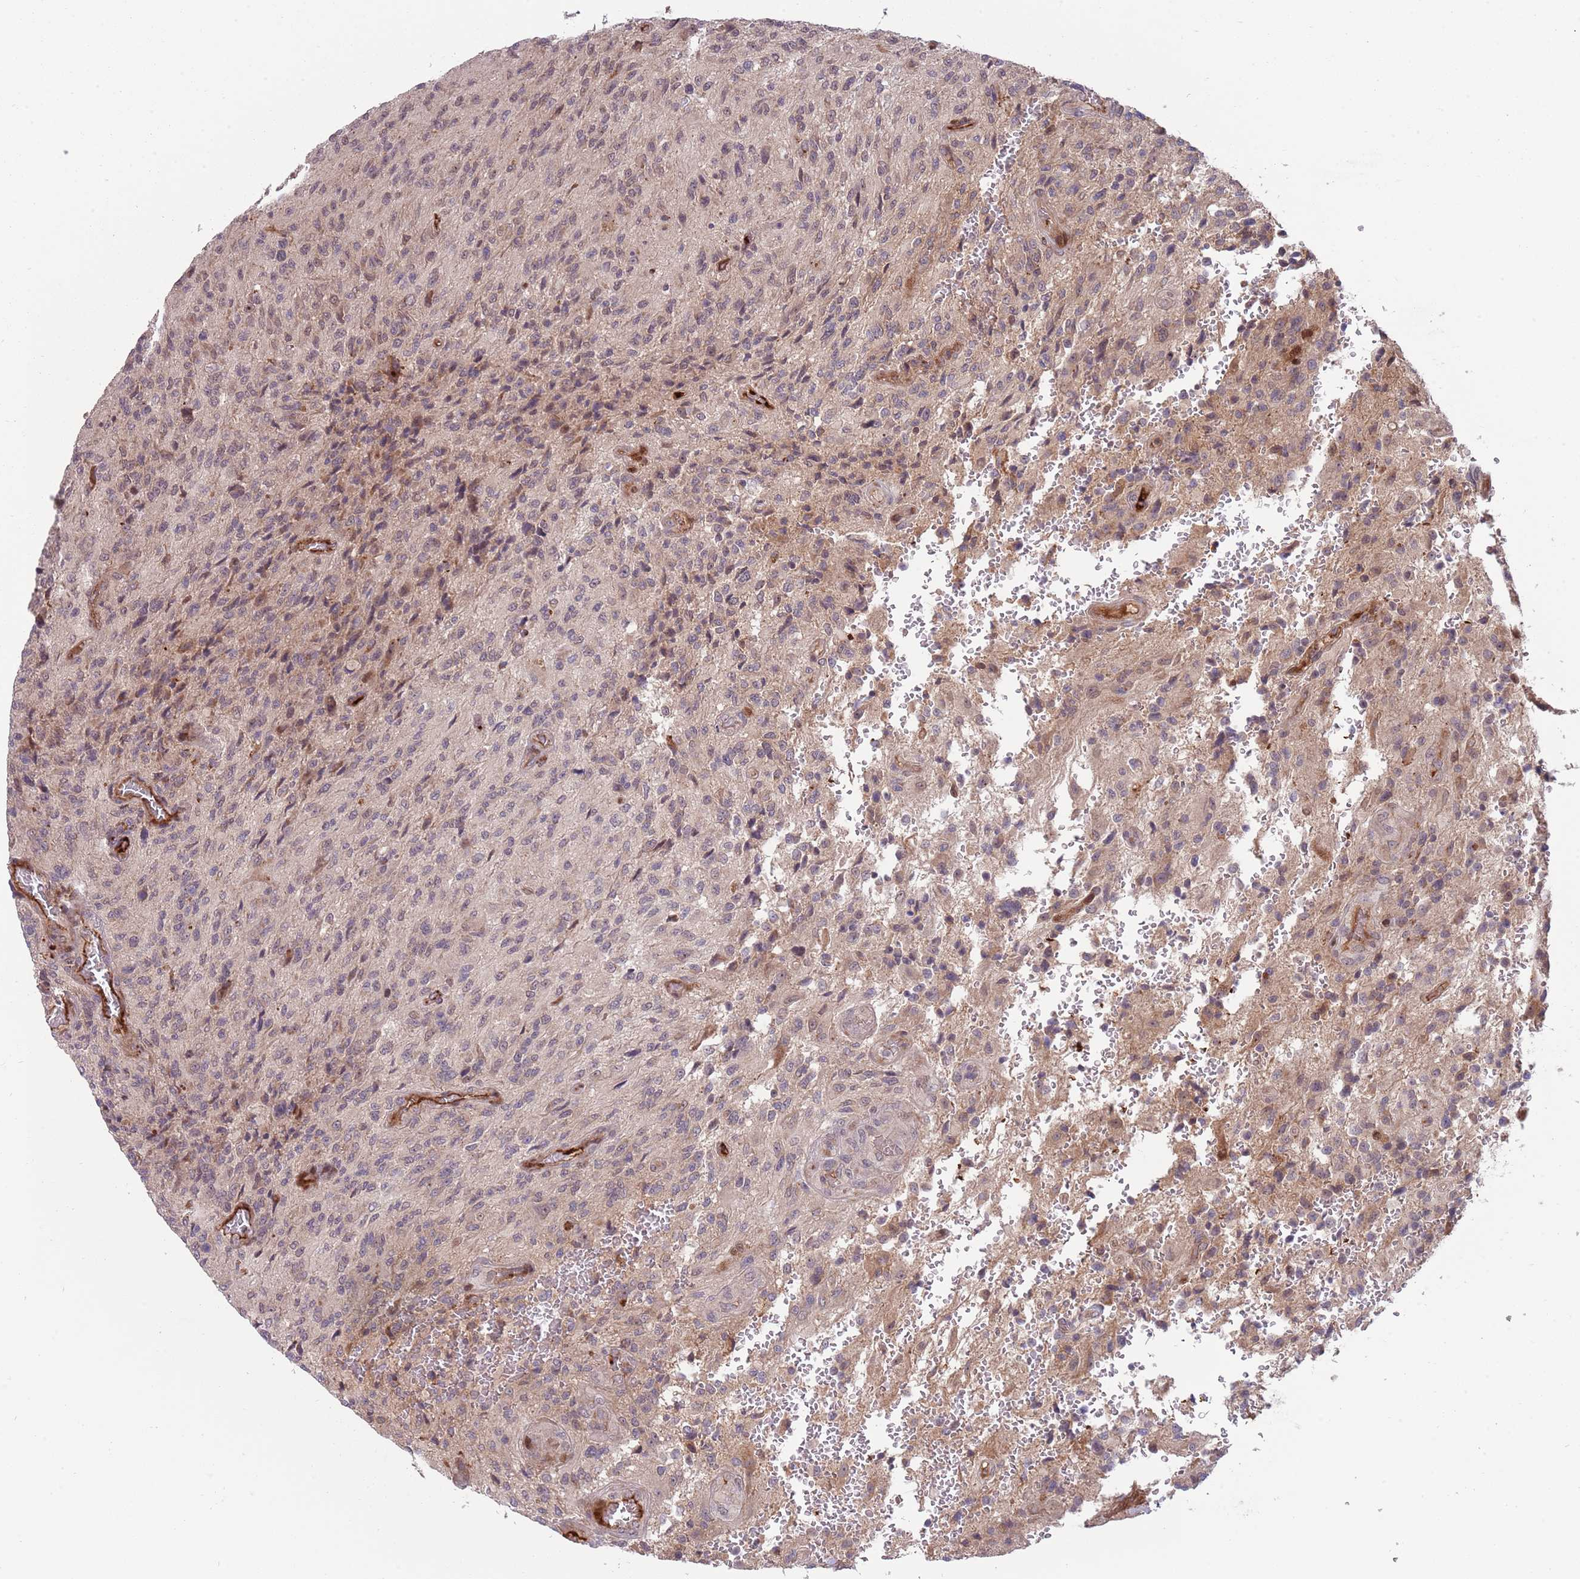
{"staining": {"intensity": "weak", "quantity": "25%-75%", "location": "cytoplasmic/membranous,nuclear"}, "tissue": "glioma", "cell_type": "Tumor cells", "image_type": "cancer", "snomed": [{"axis": "morphology", "description": "Normal tissue, NOS"}, {"axis": "morphology", "description": "Glioma, malignant, High grade"}, {"axis": "topography", "description": "Cerebral cortex"}], "caption": "Immunohistochemical staining of human high-grade glioma (malignant) displays low levels of weak cytoplasmic/membranous and nuclear expression in approximately 25%-75% of tumor cells.", "gene": "NT5DC4", "patient": {"sex": "male", "age": 56}}